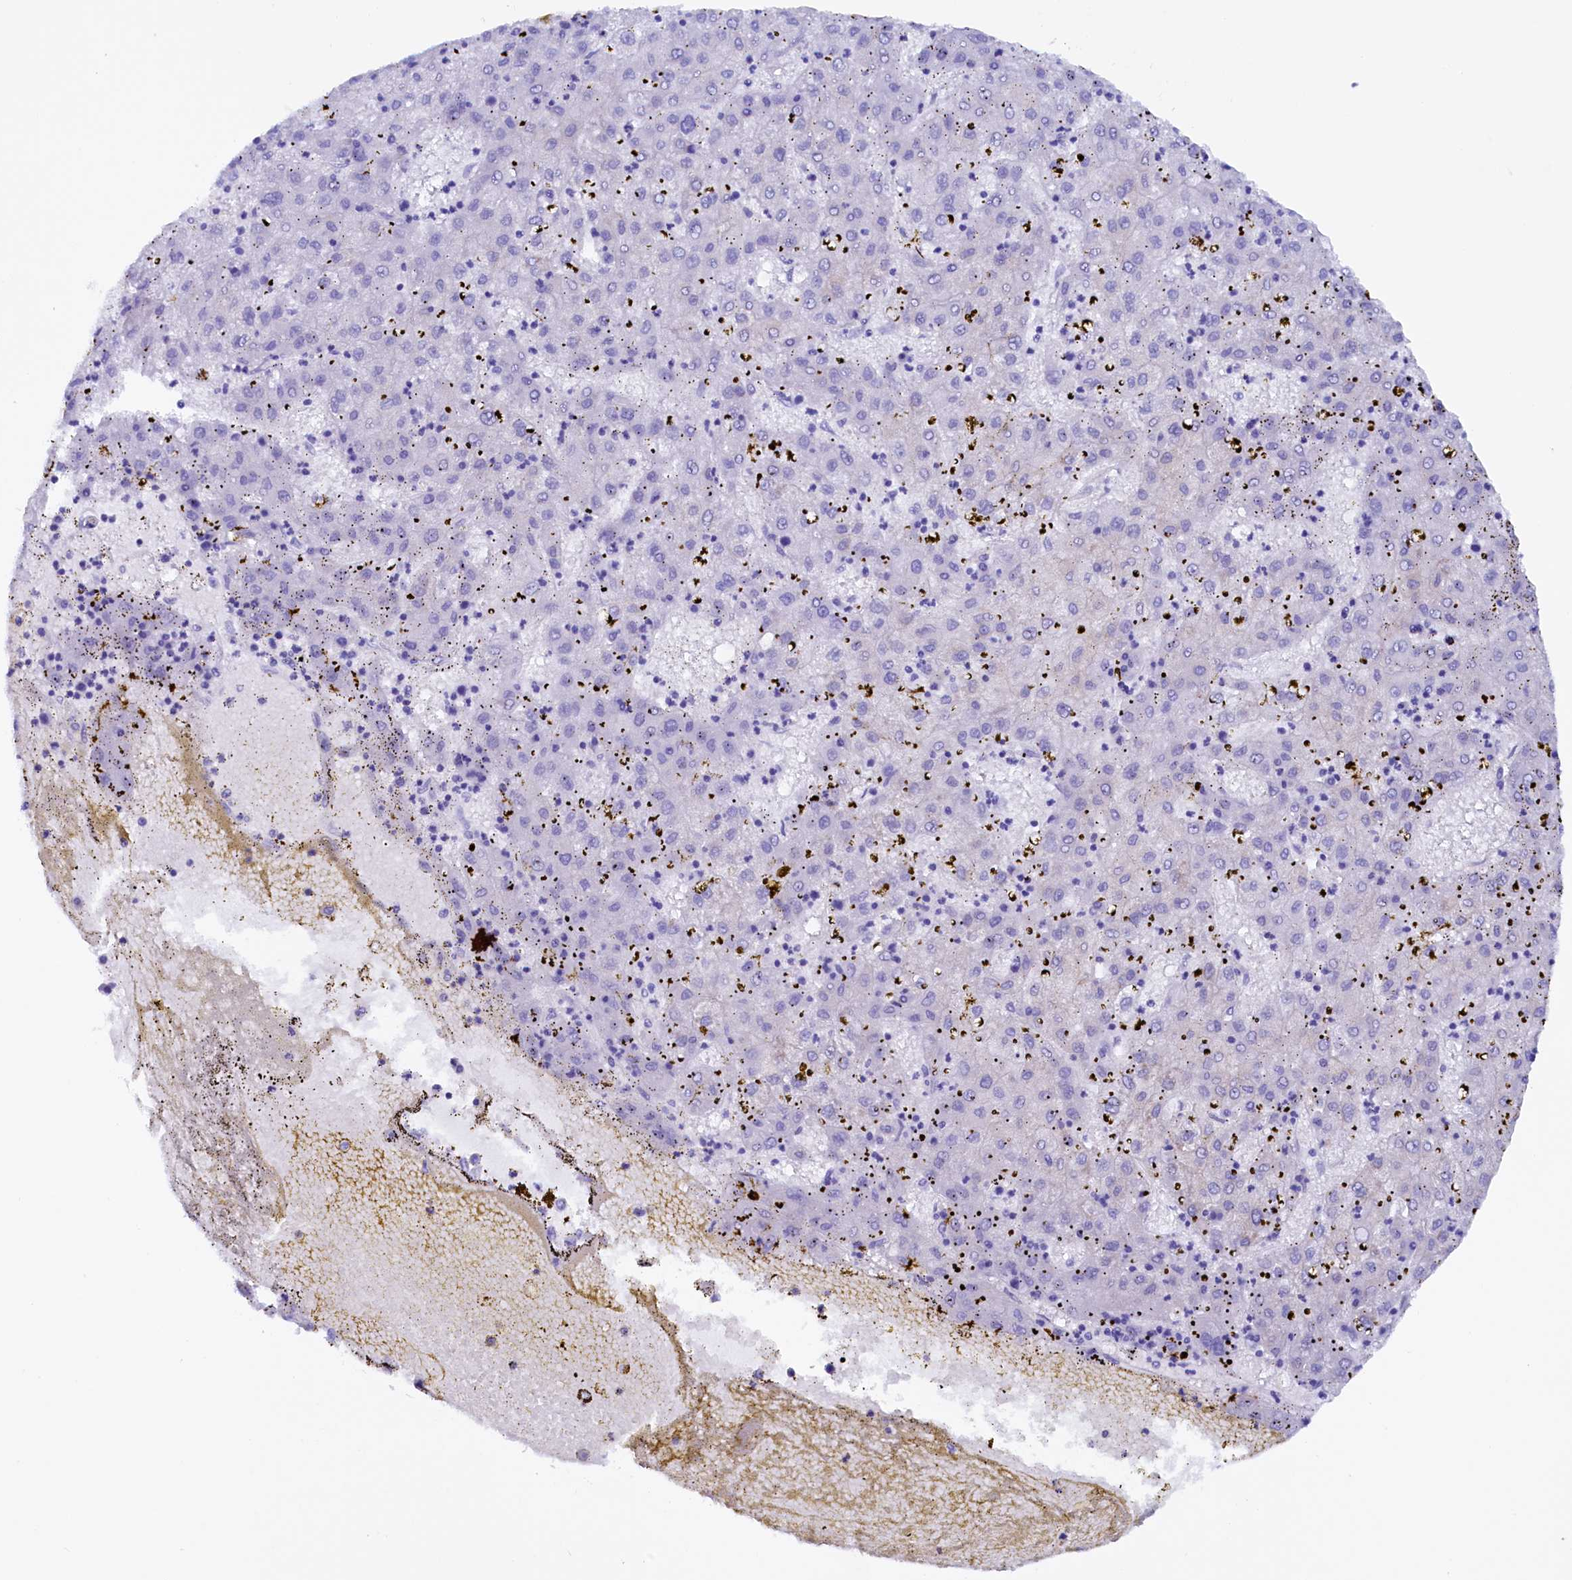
{"staining": {"intensity": "negative", "quantity": "none", "location": "none"}, "tissue": "liver cancer", "cell_type": "Tumor cells", "image_type": "cancer", "snomed": [{"axis": "morphology", "description": "Carcinoma, Hepatocellular, NOS"}, {"axis": "topography", "description": "Liver"}], "caption": "A histopathology image of human hepatocellular carcinoma (liver) is negative for staining in tumor cells.", "gene": "PACSIN3", "patient": {"sex": "male", "age": 72}}